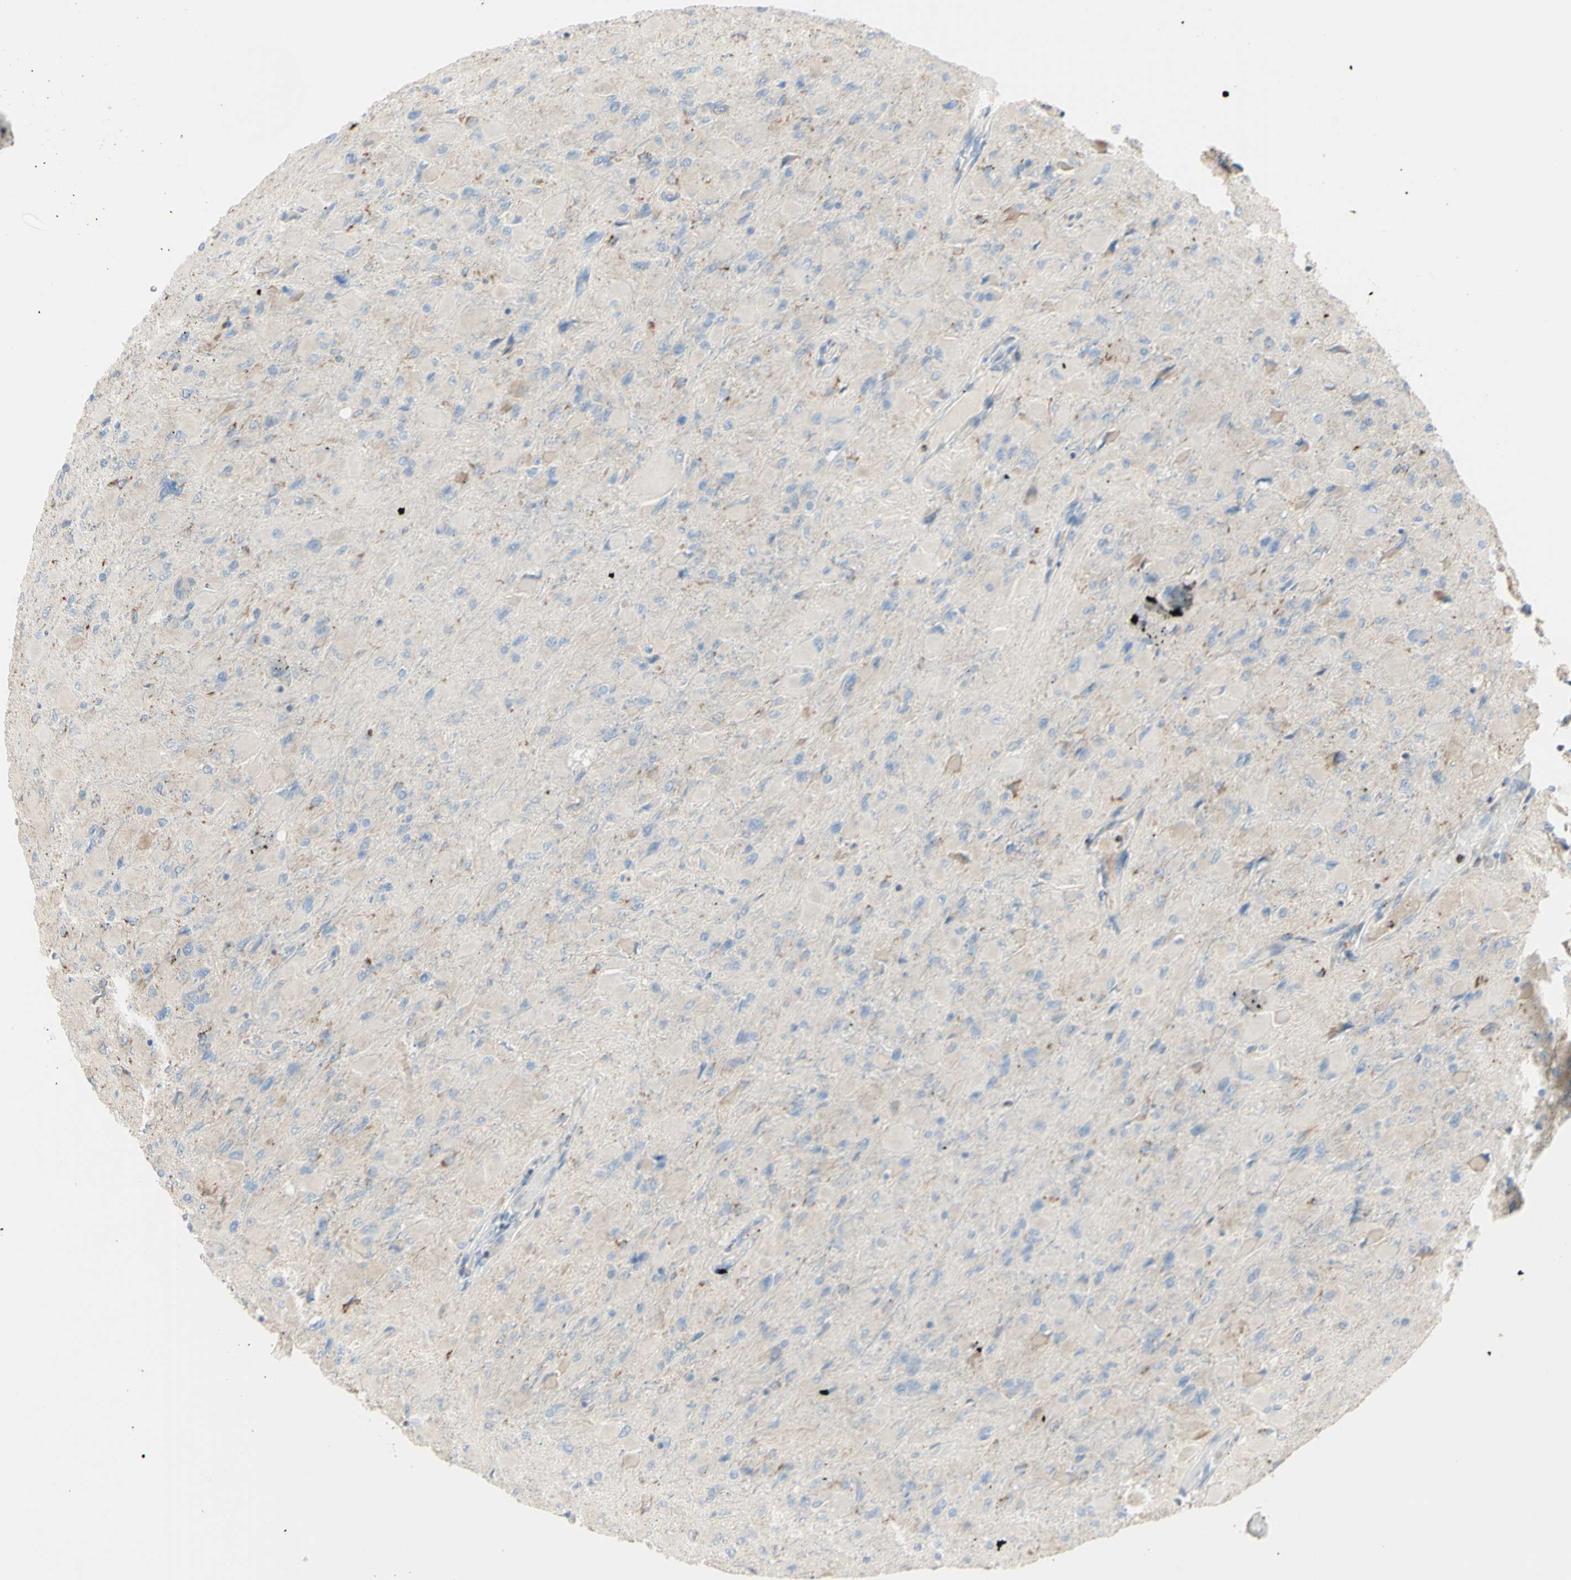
{"staining": {"intensity": "weak", "quantity": "<25%", "location": "cytoplasmic/membranous"}, "tissue": "glioma", "cell_type": "Tumor cells", "image_type": "cancer", "snomed": [{"axis": "morphology", "description": "Glioma, malignant, High grade"}, {"axis": "topography", "description": "Cerebral cortex"}], "caption": "Tumor cells show no significant protein staining in glioma.", "gene": "EIF5A", "patient": {"sex": "female", "age": 36}}